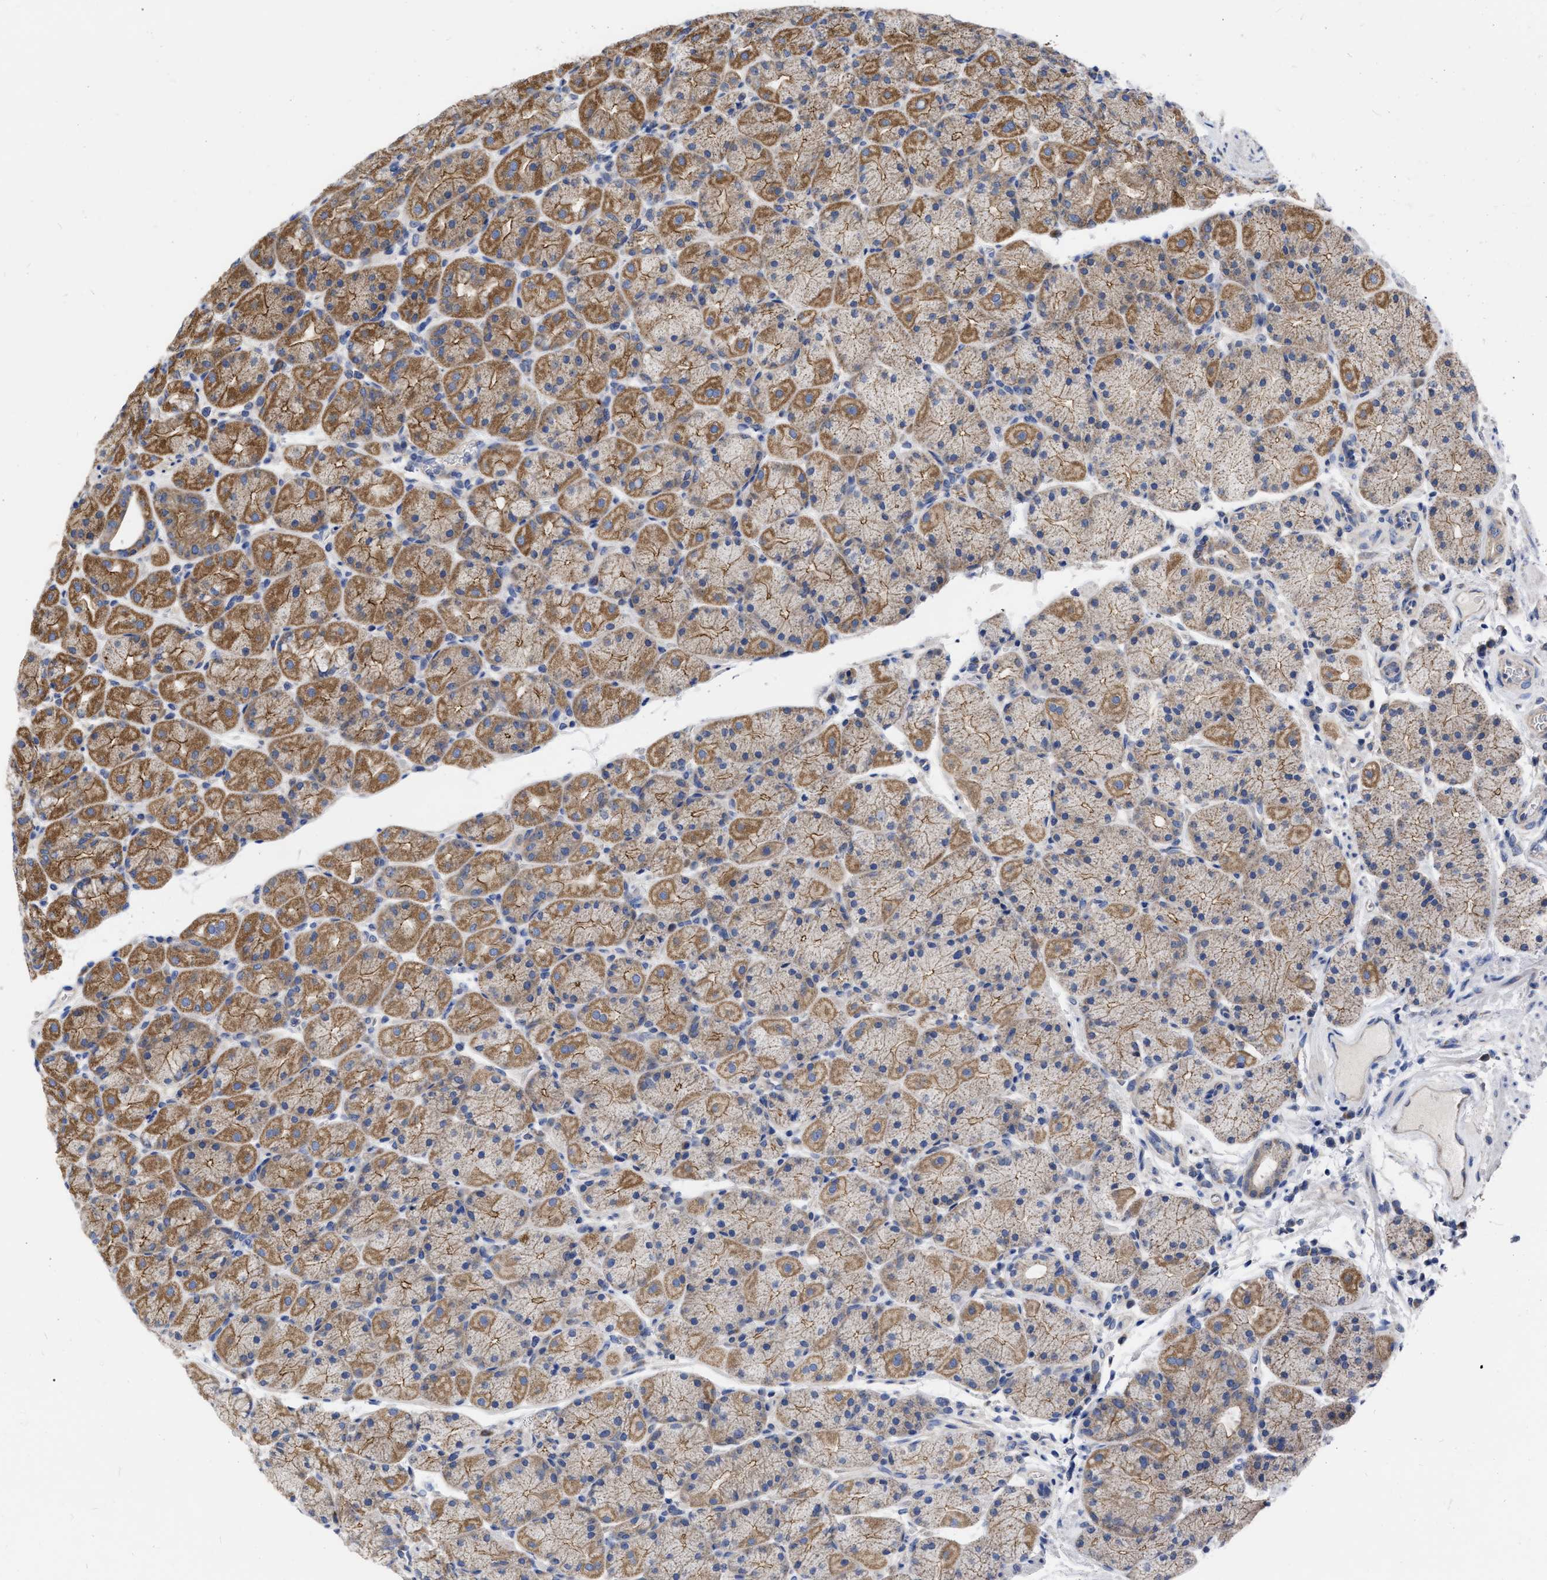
{"staining": {"intensity": "moderate", "quantity": ">75%", "location": "cytoplasmic/membranous"}, "tissue": "stomach", "cell_type": "Glandular cells", "image_type": "normal", "snomed": [{"axis": "morphology", "description": "Normal tissue, NOS"}, {"axis": "morphology", "description": "Carcinoid, malignant, NOS"}, {"axis": "topography", "description": "Stomach, upper"}], "caption": "IHC (DAB) staining of unremarkable human stomach exhibits moderate cytoplasmic/membranous protein positivity in approximately >75% of glandular cells.", "gene": "CDKN2C", "patient": {"sex": "male", "age": 39}}